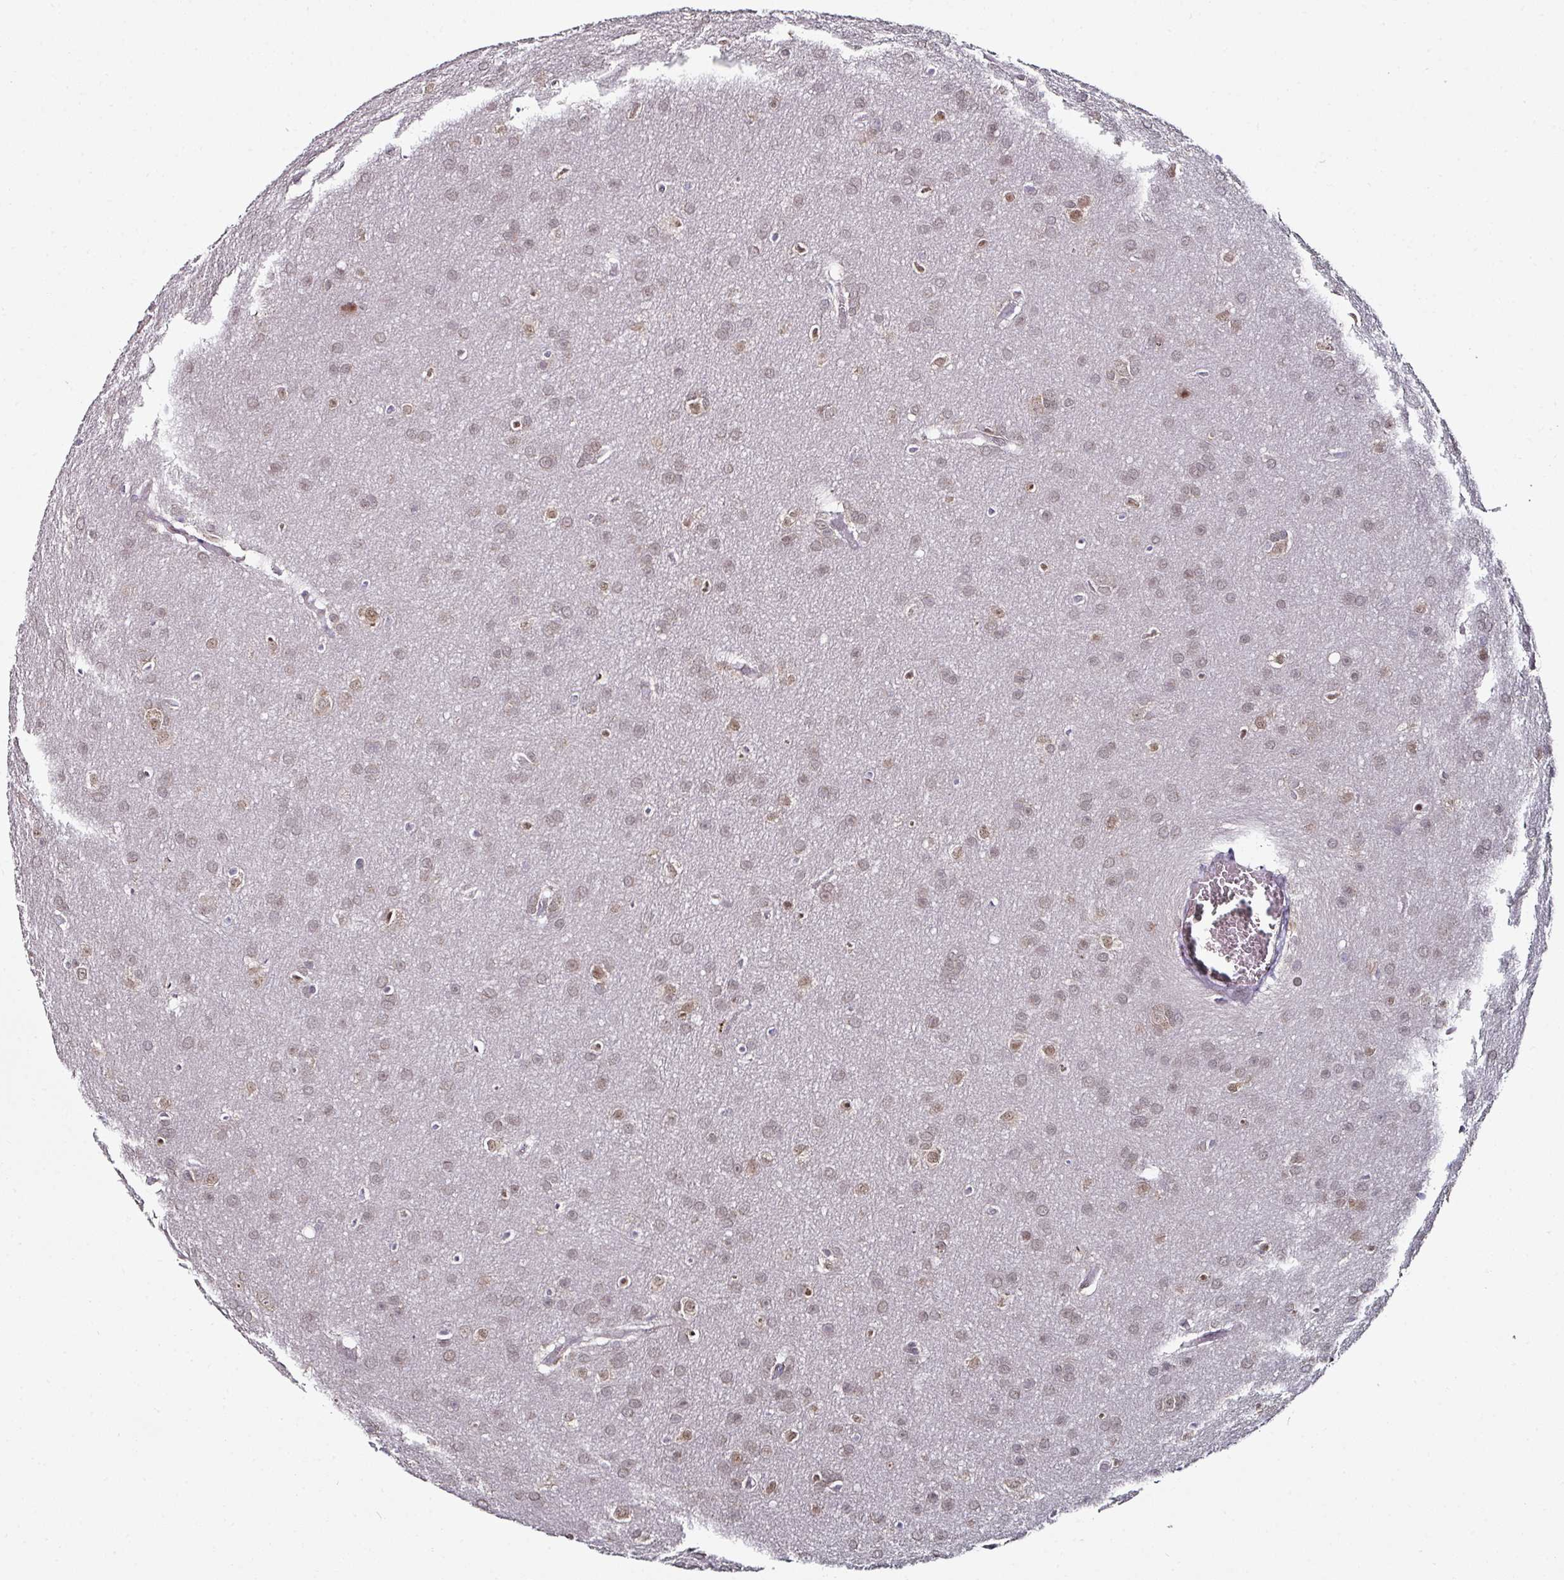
{"staining": {"intensity": "weak", "quantity": "25%-75%", "location": "nuclear"}, "tissue": "glioma", "cell_type": "Tumor cells", "image_type": "cancer", "snomed": [{"axis": "morphology", "description": "Glioma, malignant, Low grade"}, {"axis": "topography", "description": "Brain"}], "caption": "Tumor cells exhibit low levels of weak nuclear expression in about 25%-75% of cells in malignant glioma (low-grade). The staining was performed using DAB to visualize the protein expression in brown, while the nuclei were stained in blue with hematoxylin (Magnification: 20x).", "gene": "APOLD1", "patient": {"sex": "female", "age": 32}}